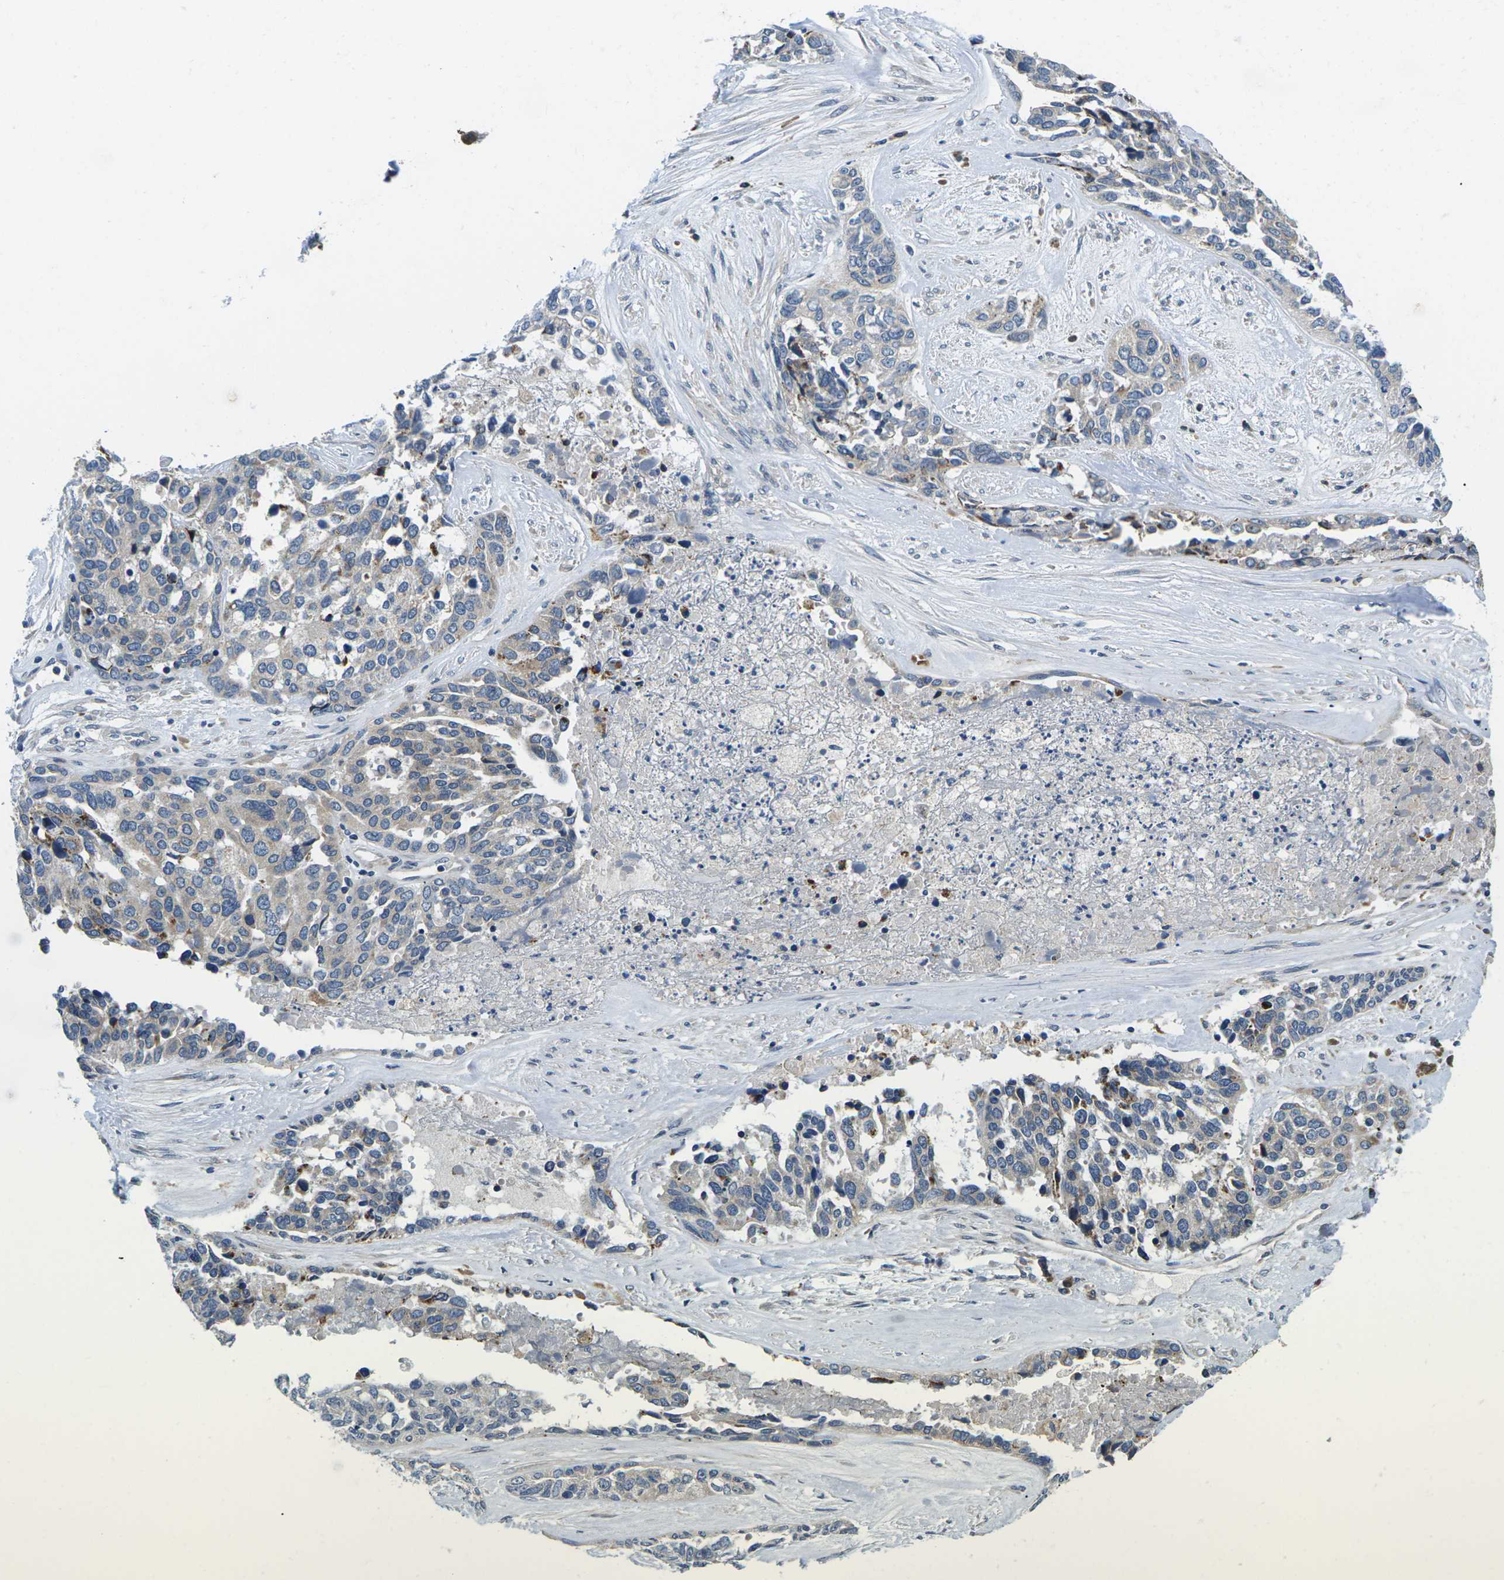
{"staining": {"intensity": "negative", "quantity": "none", "location": "none"}, "tissue": "ovarian cancer", "cell_type": "Tumor cells", "image_type": "cancer", "snomed": [{"axis": "morphology", "description": "Cystadenocarcinoma, serous, NOS"}, {"axis": "topography", "description": "Ovary"}], "caption": "There is no significant expression in tumor cells of serous cystadenocarcinoma (ovarian).", "gene": "ERGIC3", "patient": {"sex": "female", "age": 44}}